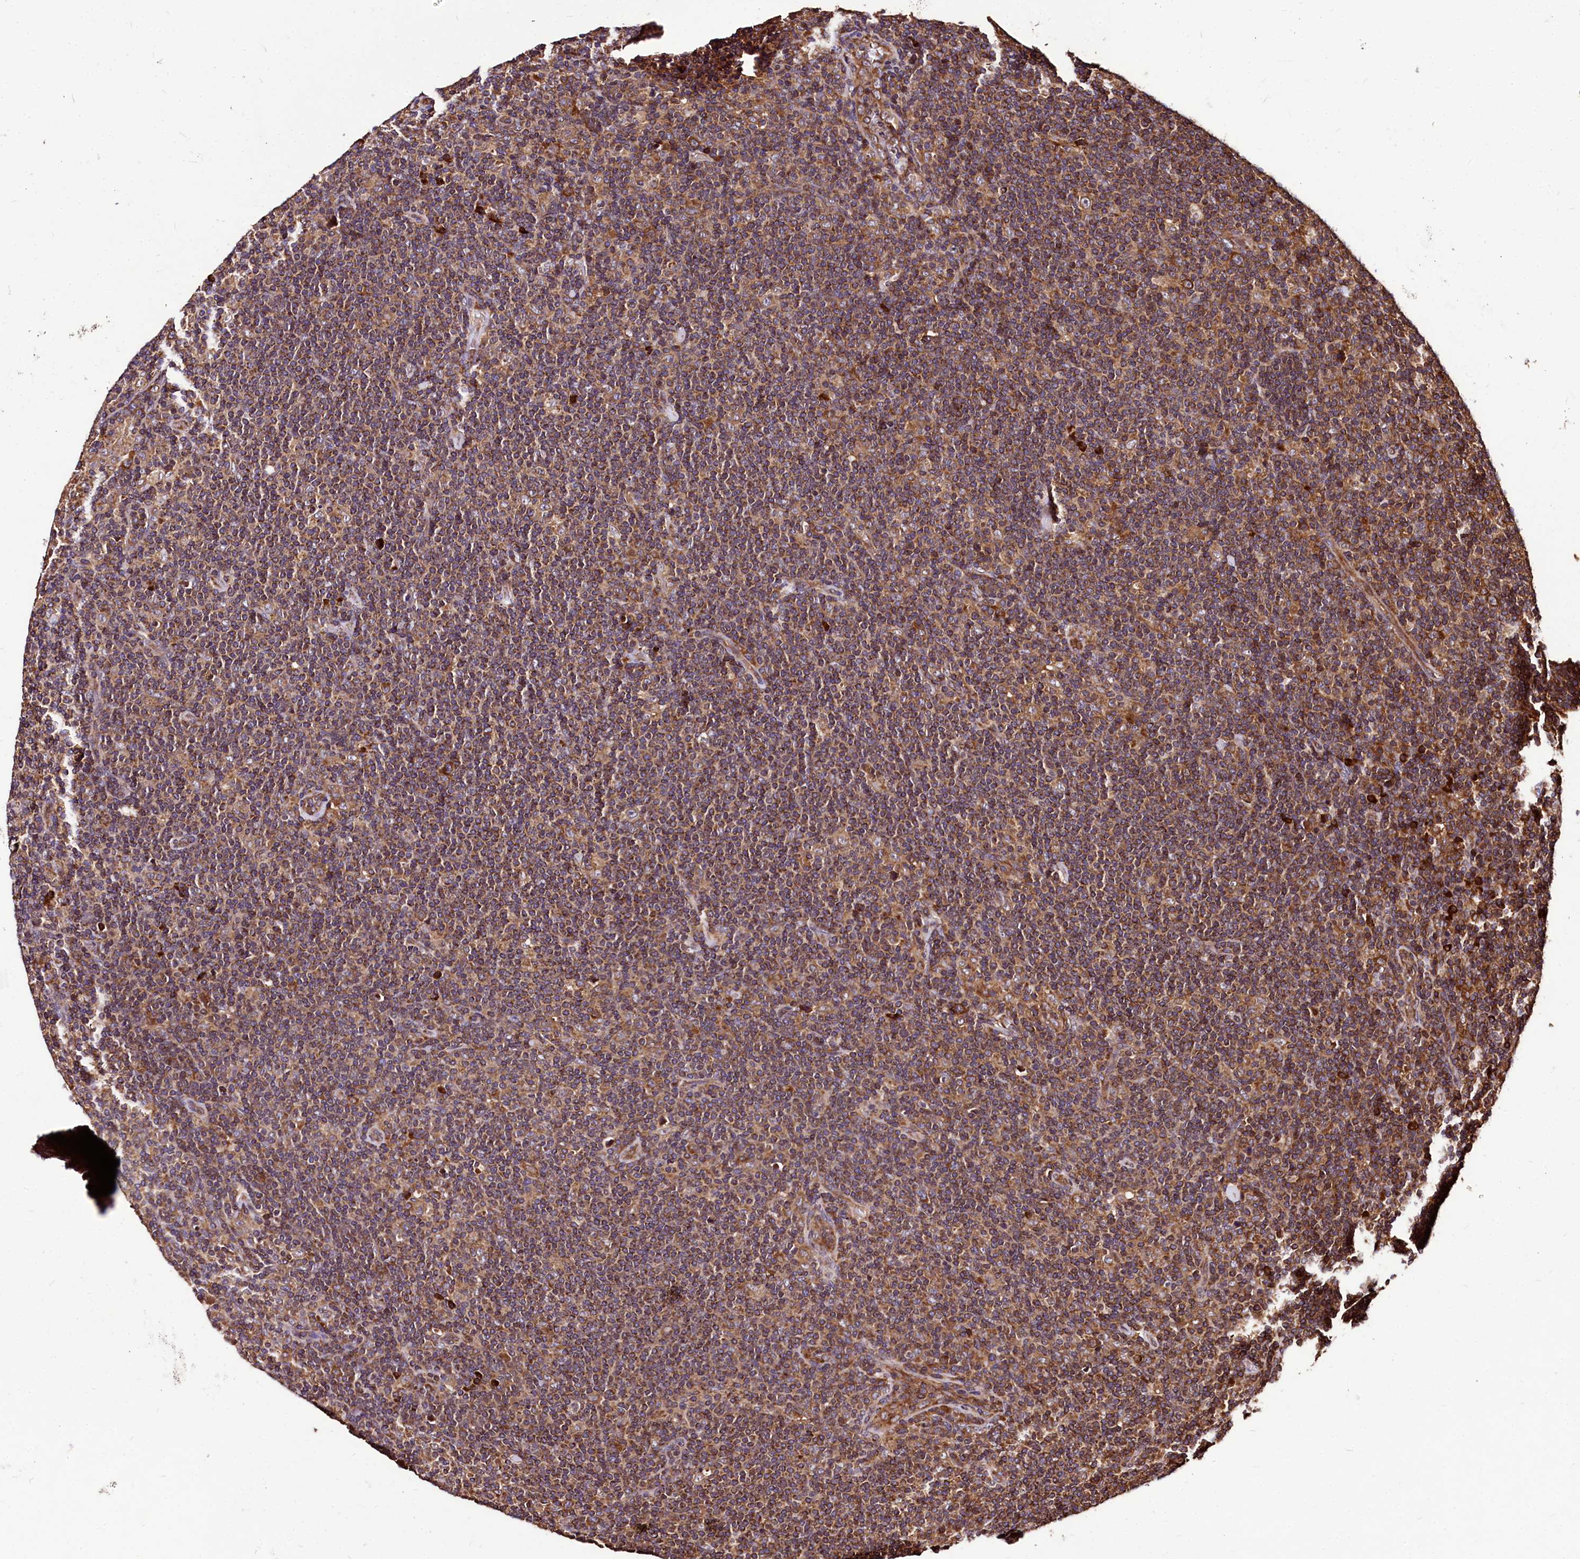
{"staining": {"intensity": "moderate", "quantity": ">75%", "location": "cytoplasmic/membranous"}, "tissue": "lymphoma", "cell_type": "Tumor cells", "image_type": "cancer", "snomed": [{"axis": "morphology", "description": "Hodgkin's disease, NOS"}, {"axis": "topography", "description": "Lymph node"}], "caption": "This photomicrograph demonstrates immunohistochemistry (IHC) staining of human Hodgkin's disease, with medium moderate cytoplasmic/membranous positivity in about >75% of tumor cells.", "gene": "LRSAM1", "patient": {"sex": "female", "age": 57}}